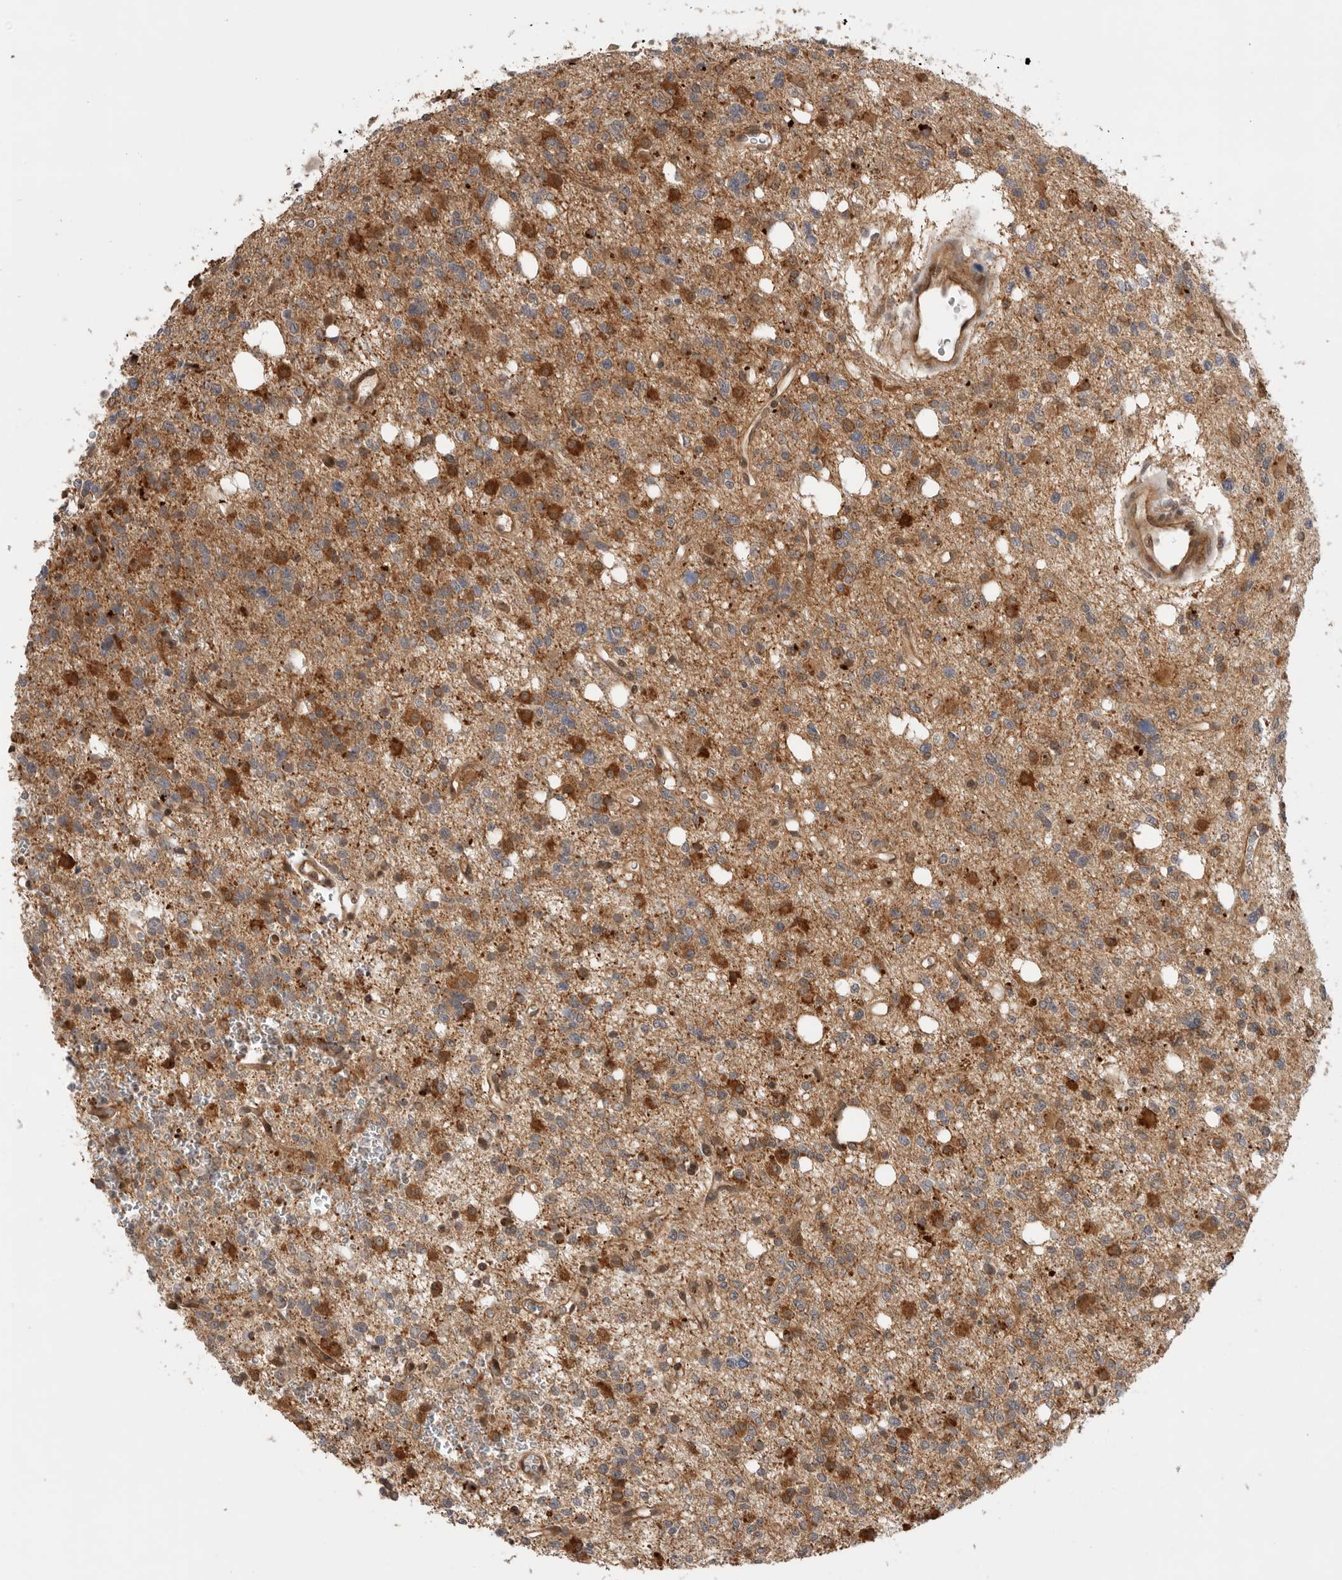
{"staining": {"intensity": "strong", "quantity": ">75%", "location": "cytoplasmic/membranous"}, "tissue": "glioma", "cell_type": "Tumor cells", "image_type": "cancer", "snomed": [{"axis": "morphology", "description": "Glioma, malignant, High grade"}, {"axis": "topography", "description": "Brain"}], "caption": "Protein staining exhibits strong cytoplasmic/membranous expression in about >75% of tumor cells in glioma.", "gene": "DCAF8", "patient": {"sex": "female", "age": 62}}